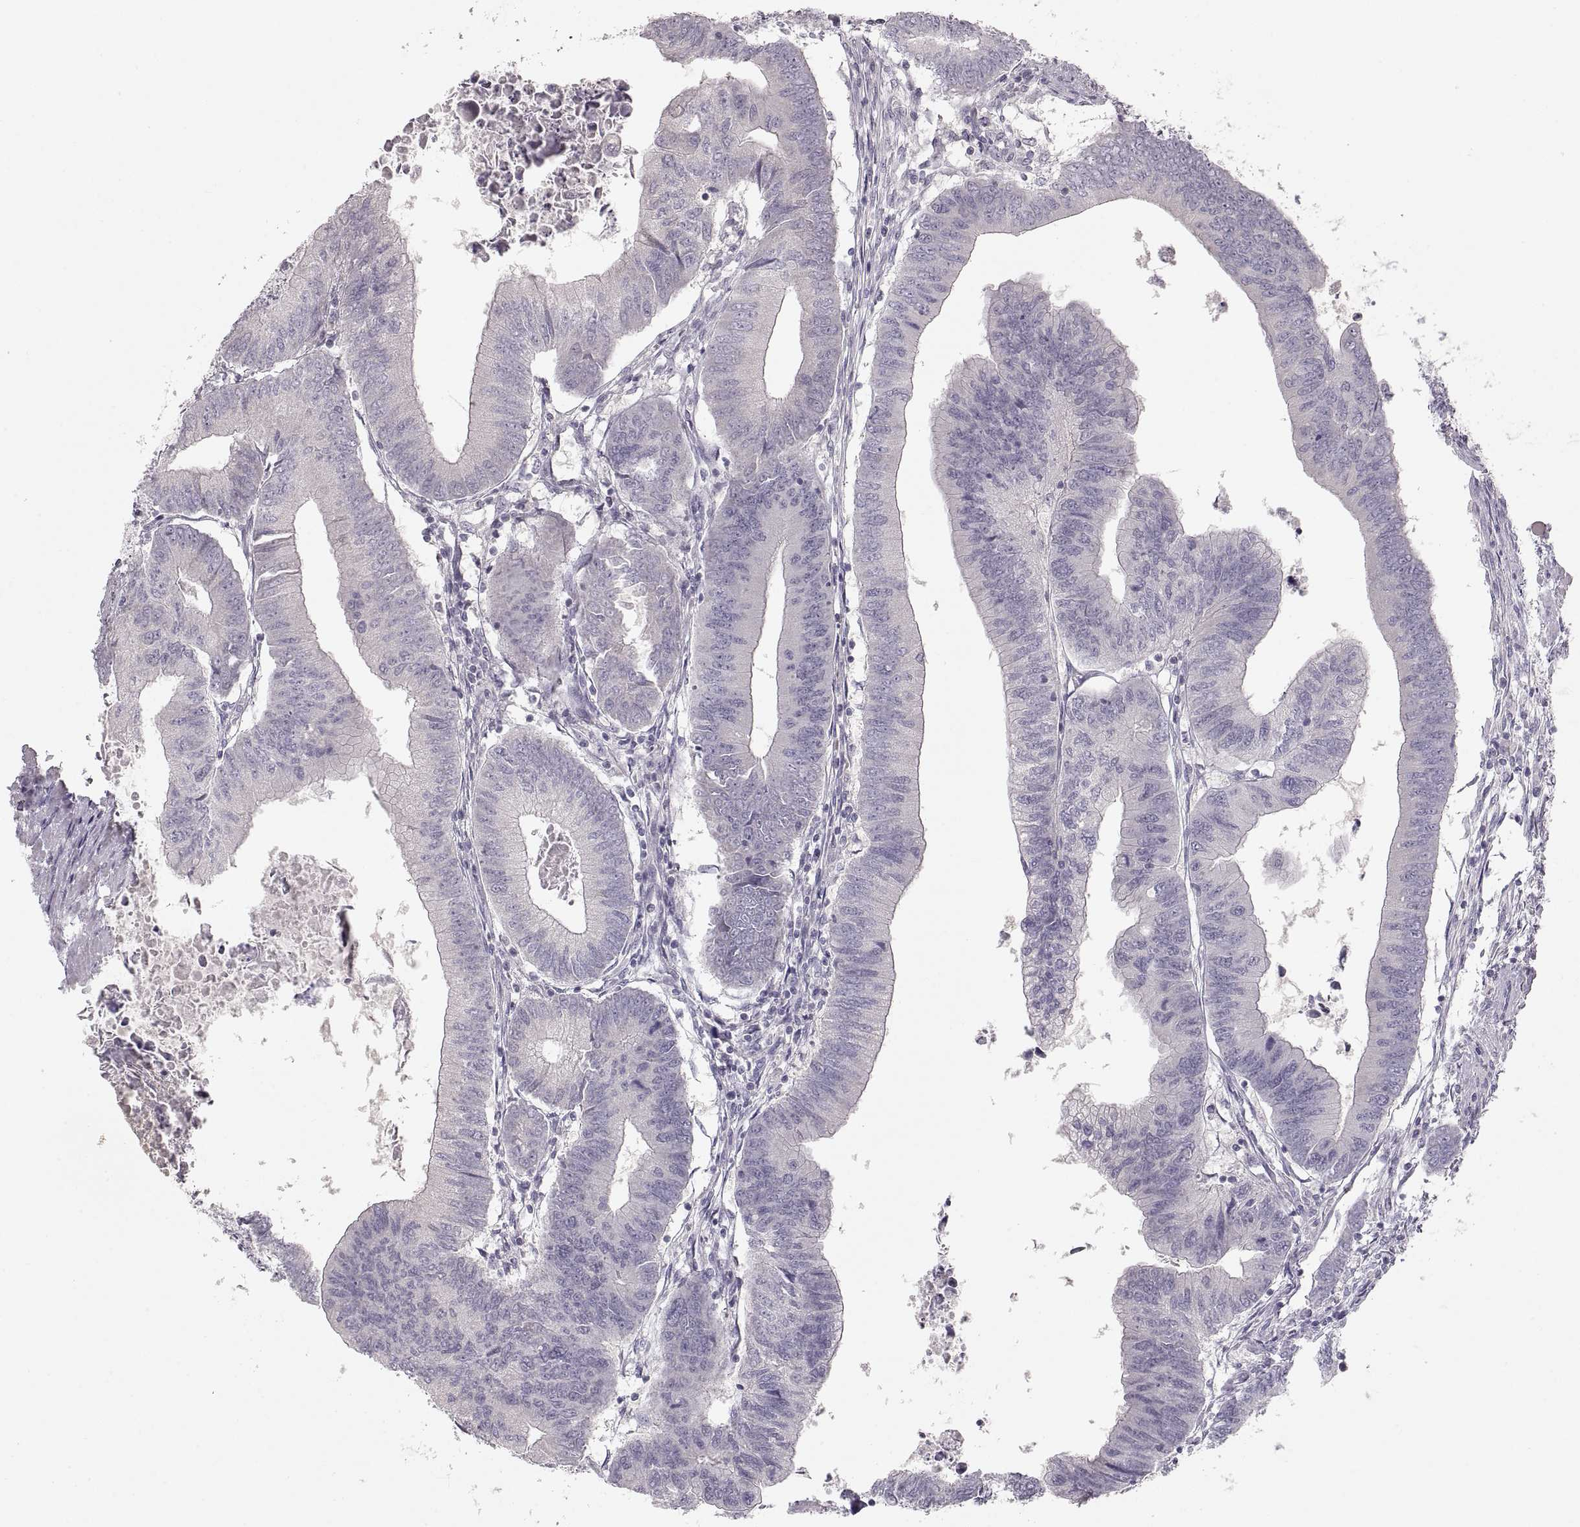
{"staining": {"intensity": "negative", "quantity": "none", "location": "none"}, "tissue": "colorectal cancer", "cell_type": "Tumor cells", "image_type": "cancer", "snomed": [{"axis": "morphology", "description": "Adenocarcinoma, NOS"}, {"axis": "topography", "description": "Colon"}], "caption": "The photomicrograph shows no significant staining in tumor cells of colorectal cancer.", "gene": "PCSK2", "patient": {"sex": "male", "age": 53}}